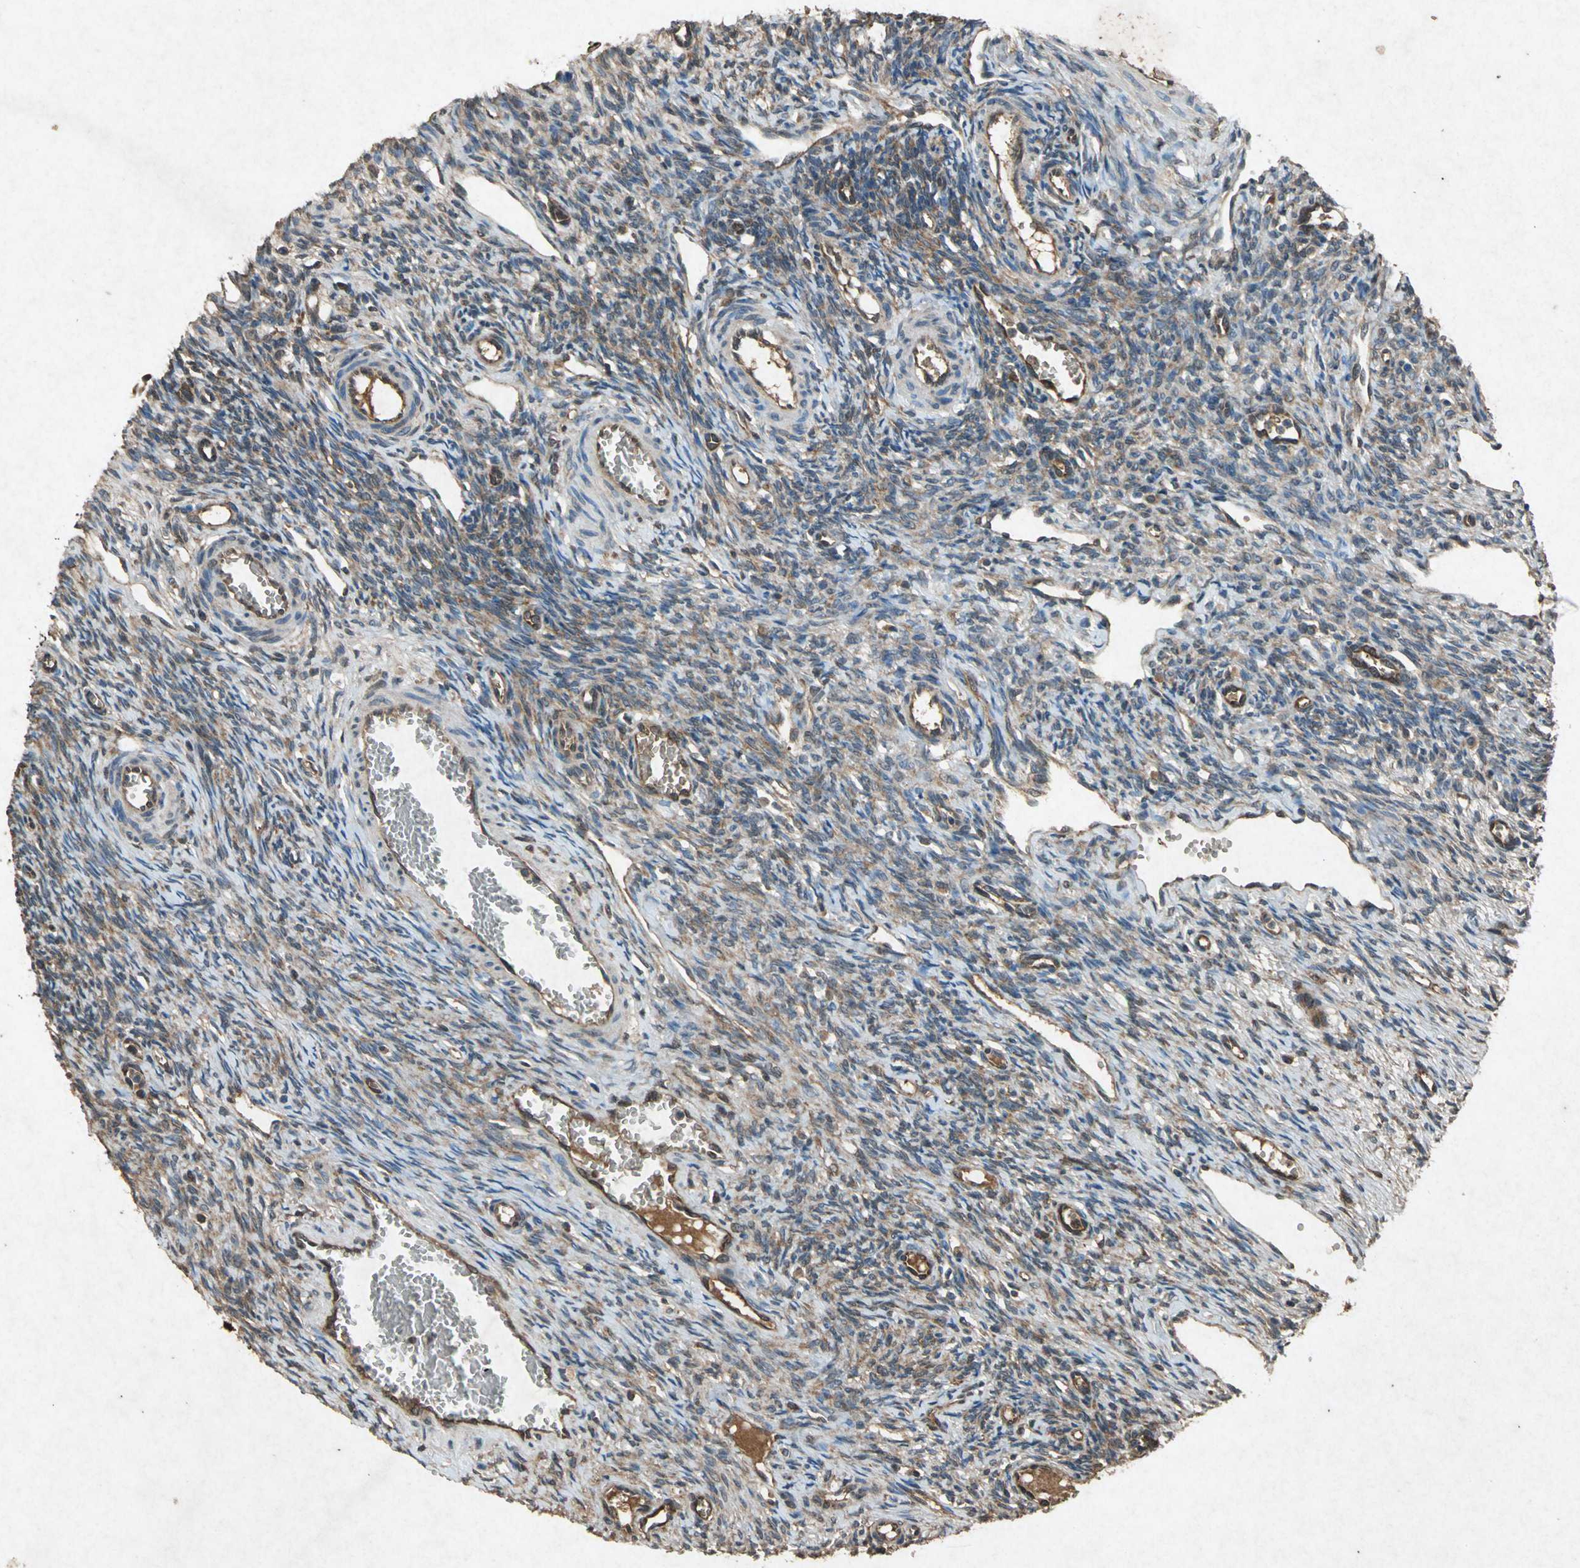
{"staining": {"intensity": "moderate", "quantity": ">75%", "location": "cytoplasmic/membranous"}, "tissue": "ovary", "cell_type": "Ovarian stroma cells", "image_type": "normal", "snomed": [{"axis": "morphology", "description": "Normal tissue, NOS"}, {"axis": "topography", "description": "Ovary"}], "caption": "This micrograph reveals unremarkable ovary stained with immunohistochemistry (IHC) to label a protein in brown. The cytoplasmic/membranous of ovarian stroma cells show moderate positivity for the protein. Nuclei are counter-stained blue.", "gene": "HSP90AB1", "patient": {"sex": "female", "age": 33}}